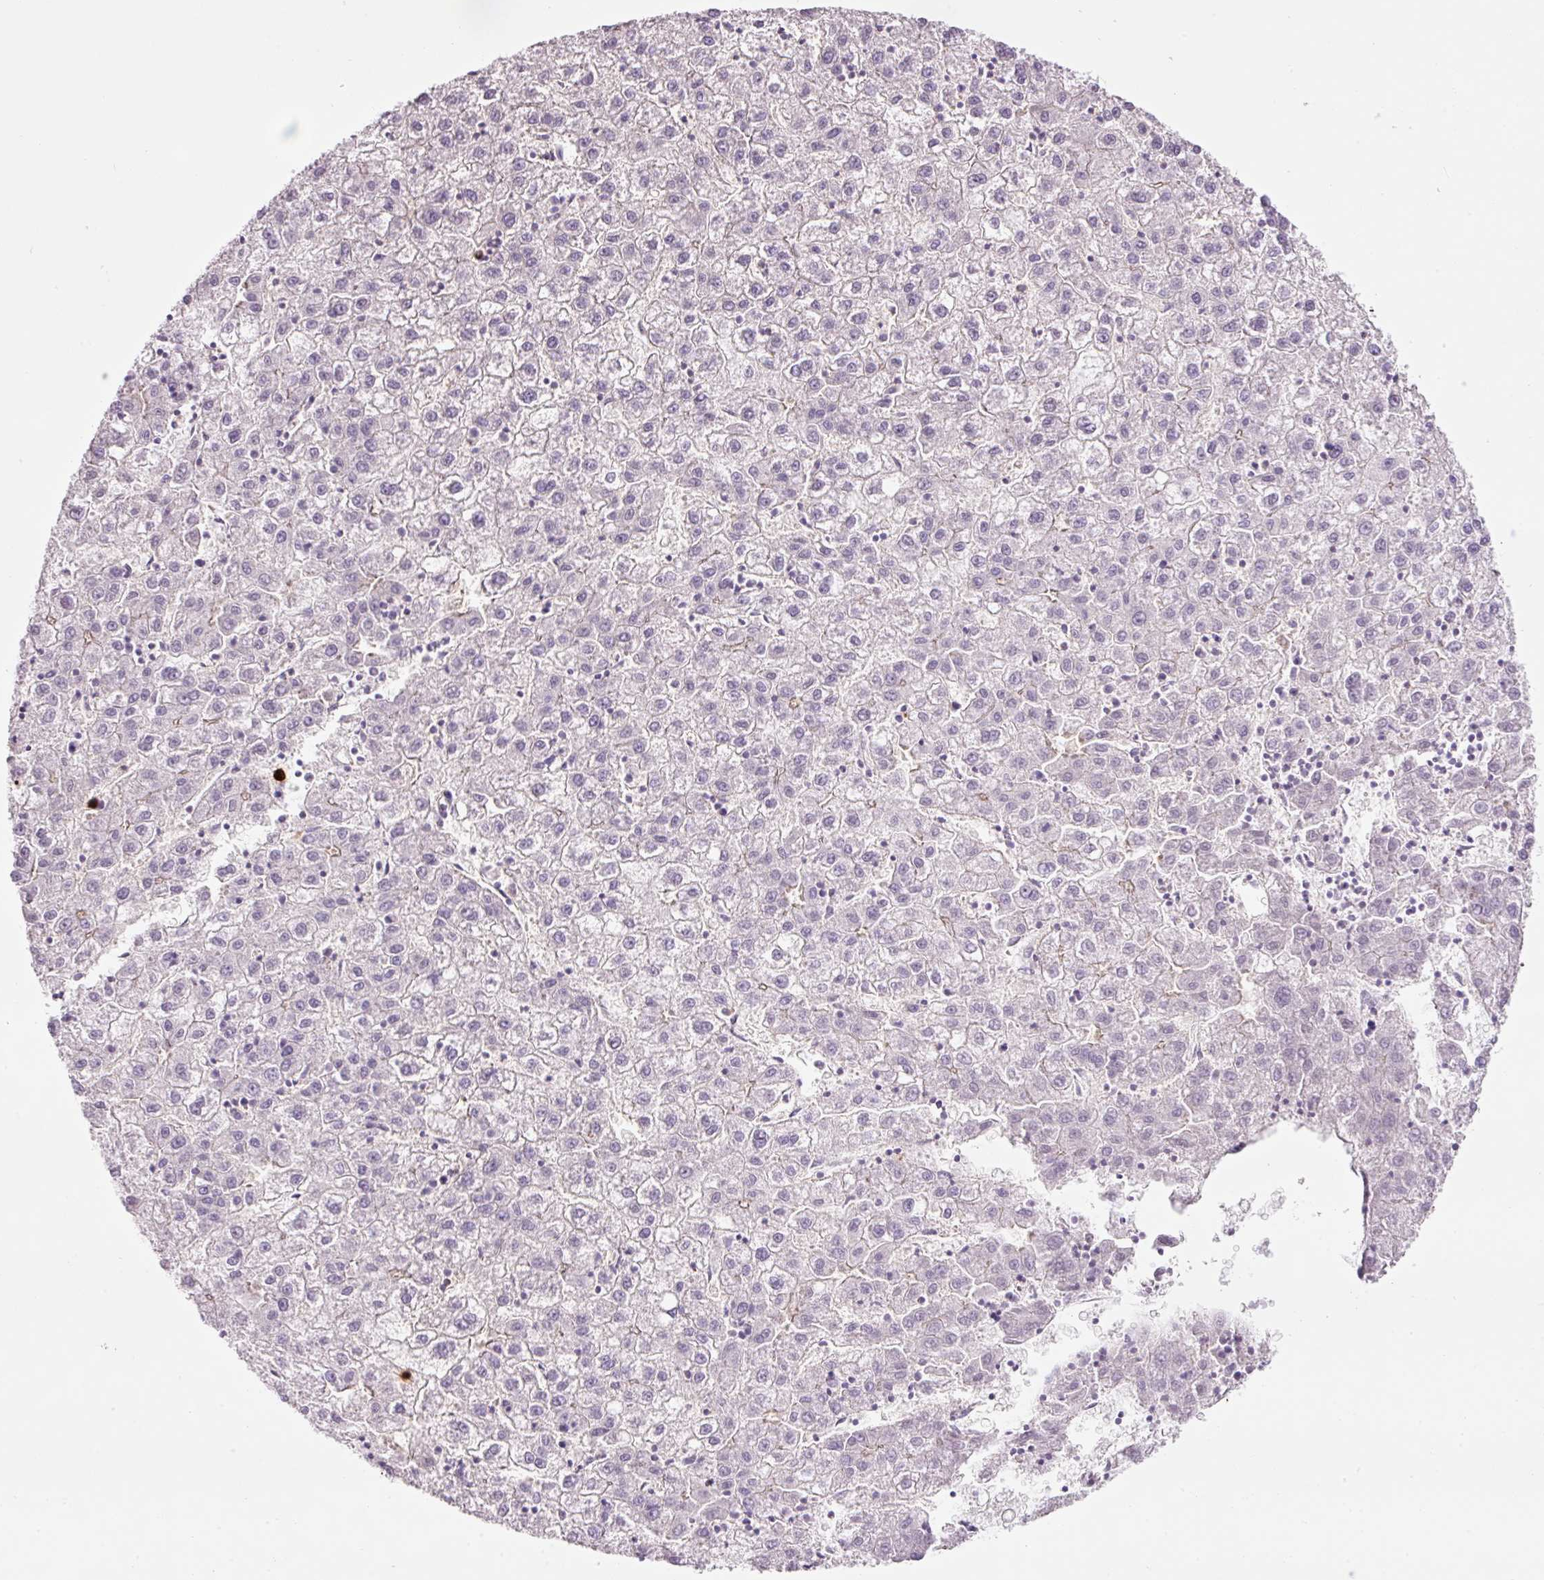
{"staining": {"intensity": "negative", "quantity": "none", "location": "none"}, "tissue": "liver cancer", "cell_type": "Tumor cells", "image_type": "cancer", "snomed": [{"axis": "morphology", "description": "Carcinoma, Hepatocellular, NOS"}, {"axis": "topography", "description": "Liver"}], "caption": "Tumor cells are negative for protein expression in human liver cancer (hepatocellular carcinoma).", "gene": "MAP3K3", "patient": {"sex": "male", "age": 72}}